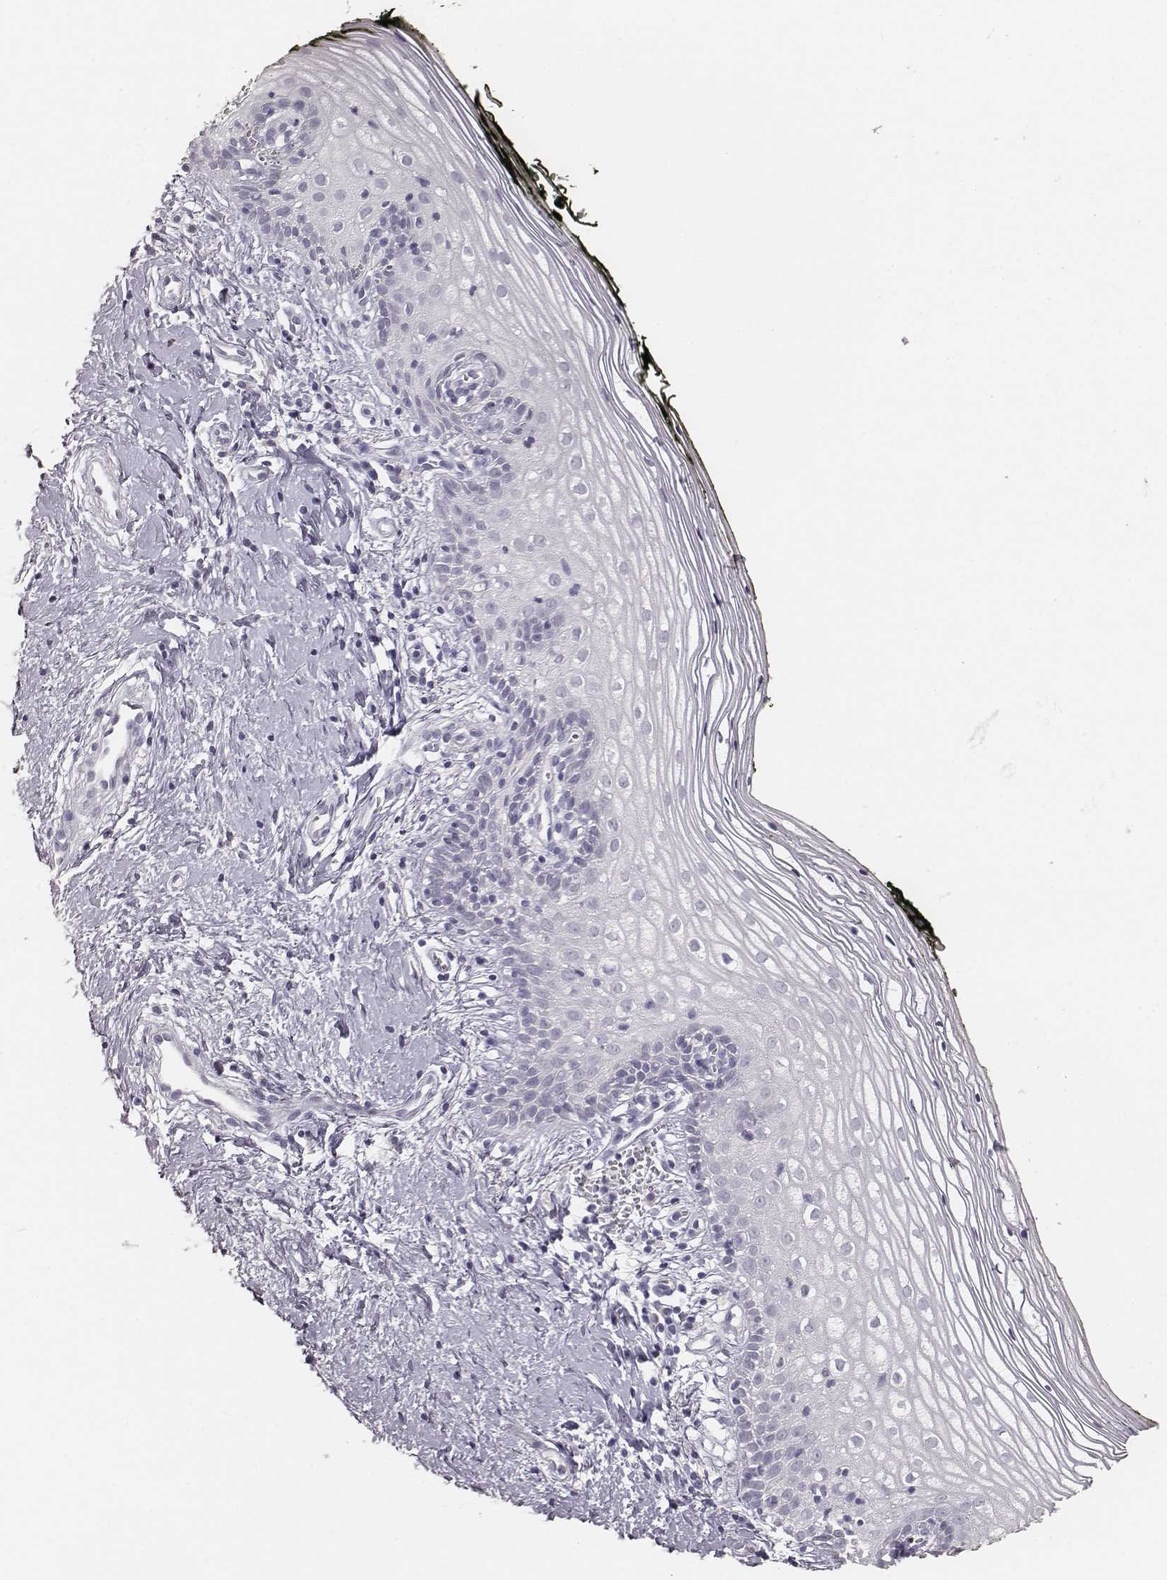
{"staining": {"intensity": "negative", "quantity": "none", "location": "none"}, "tissue": "vagina", "cell_type": "Squamous epithelial cells", "image_type": "normal", "snomed": [{"axis": "morphology", "description": "Normal tissue, NOS"}, {"axis": "topography", "description": "Vagina"}], "caption": "Immunohistochemistry (IHC) of benign human vagina shows no positivity in squamous epithelial cells.", "gene": "MYH6", "patient": {"sex": "female", "age": 47}}